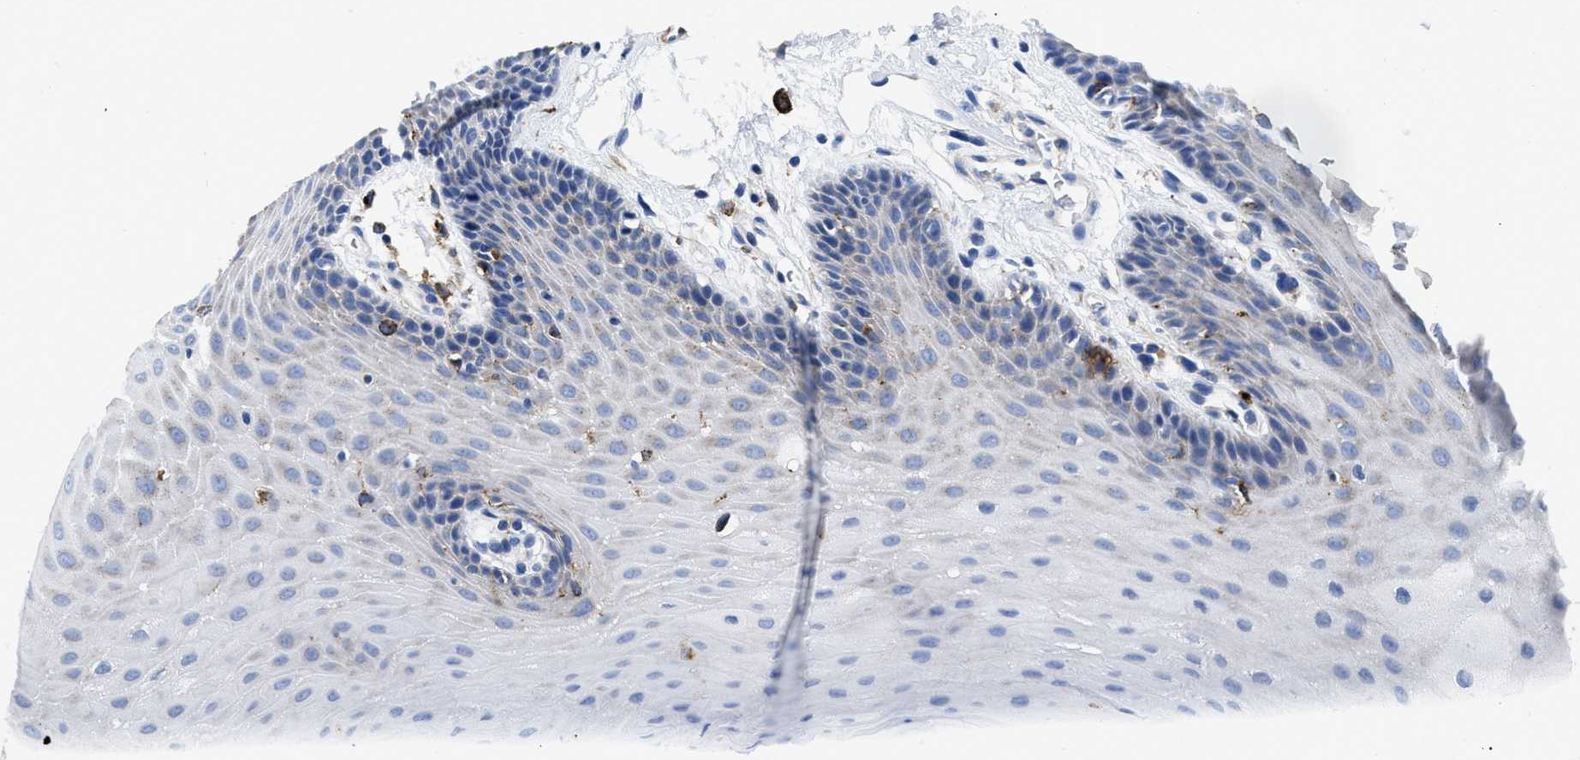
{"staining": {"intensity": "negative", "quantity": "none", "location": "none"}, "tissue": "oral mucosa", "cell_type": "Squamous epithelial cells", "image_type": "normal", "snomed": [{"axis": "morphology", "description": "Normal tissue, NOS"}, {"axis": "morphology", "description": "Squamous cell carcinoma, NOS"}, {"axis": "topography", "description": "Oral tissue"}, {"axis": "topography", "description": "Head-Neck"}], "caption": "Histopathology image shows no protein expression in squamous epithelial cells of normal oral mucosa.", "gene": "HLA", "patient": {"sex": "male", "age": 71}}